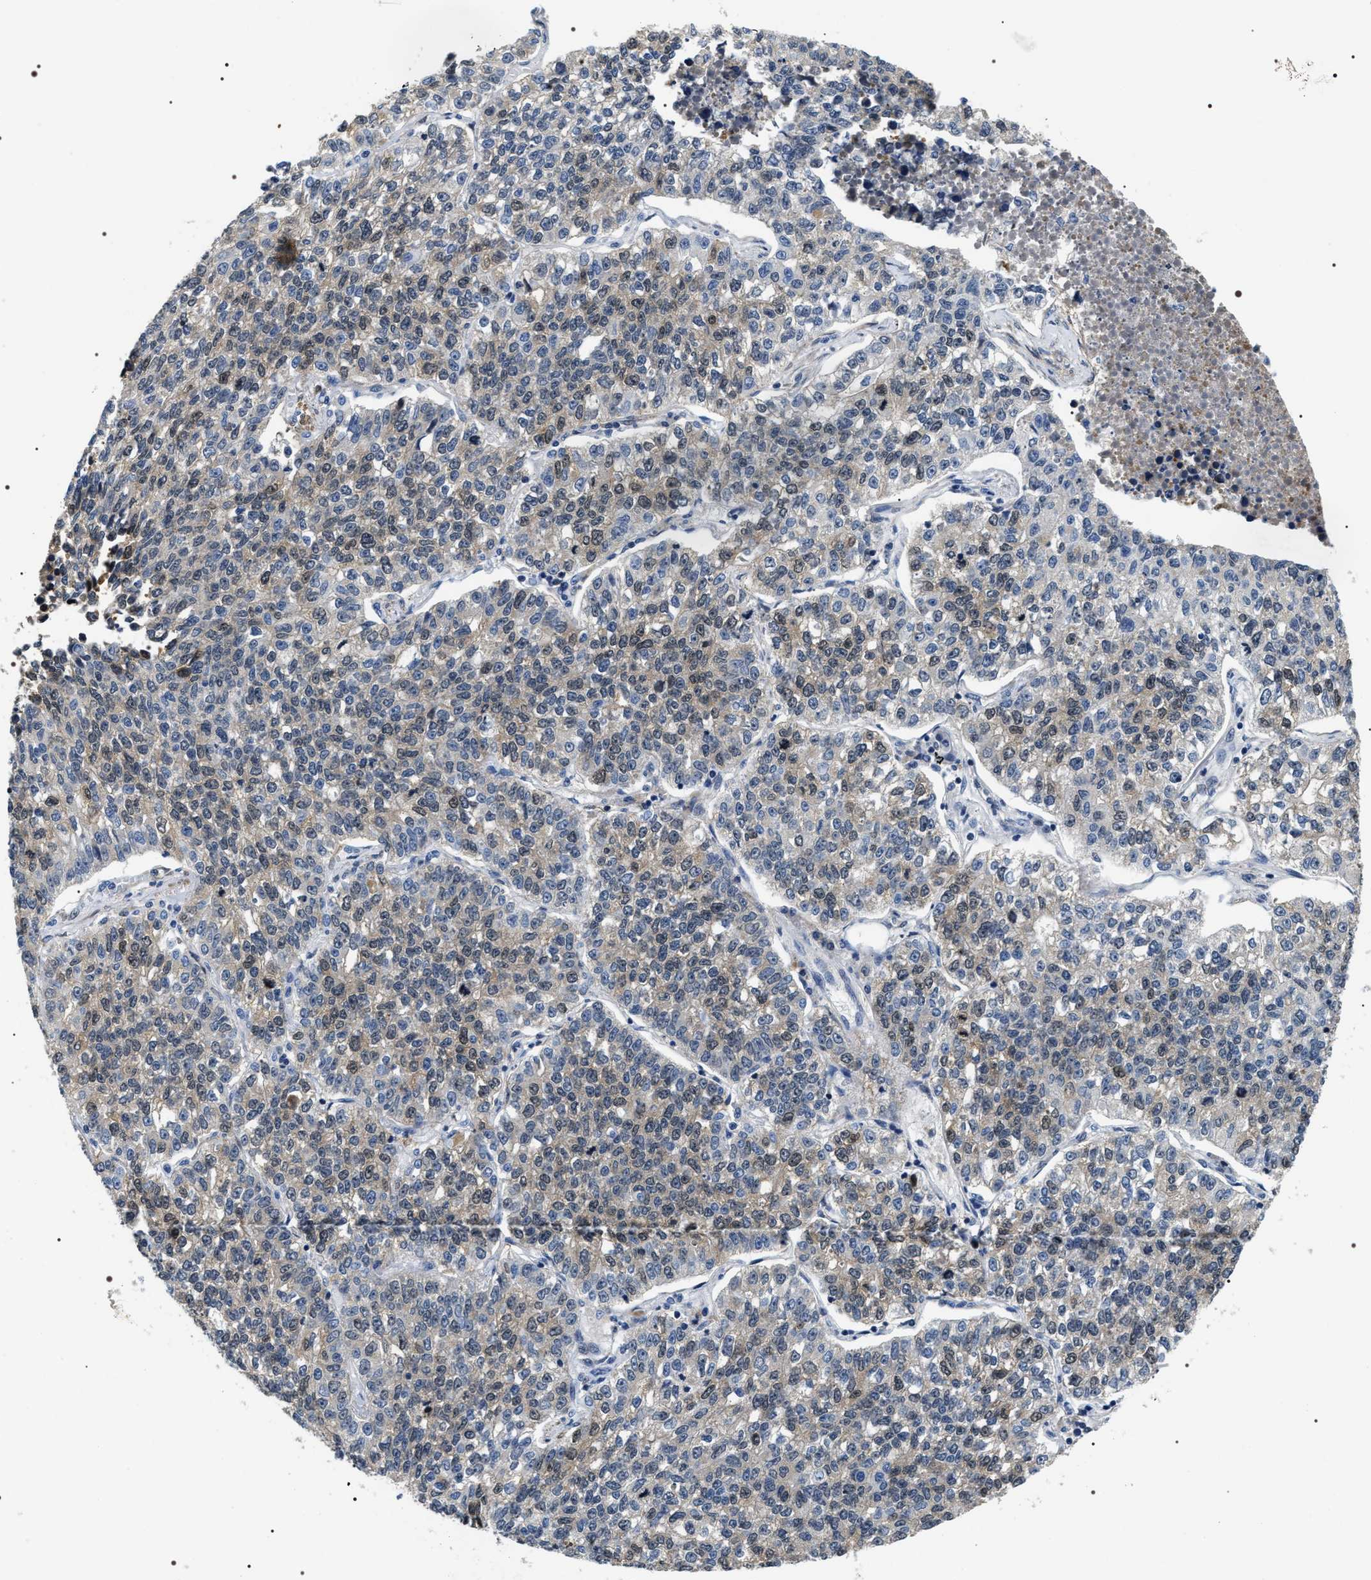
{"staining": {"intensity": "weak", "quantity": "<25%", "location": "cytoplasmic/membranous"}, "tissue": "lung cancer", "cell_type": "Tumor cells", "image_type": "cancer", "snomed": [{"axis": "morphology", "description": "Adenocarcinoma, NOS"}, {"axis": "topography", "description": "Lung"}], "caption": "Photomicrograph shows no protein staining in tumor cells of lung adenocarcinoma tissue.", "gene": "BAG2", "patient": {"sex": "male", "age": 49}}